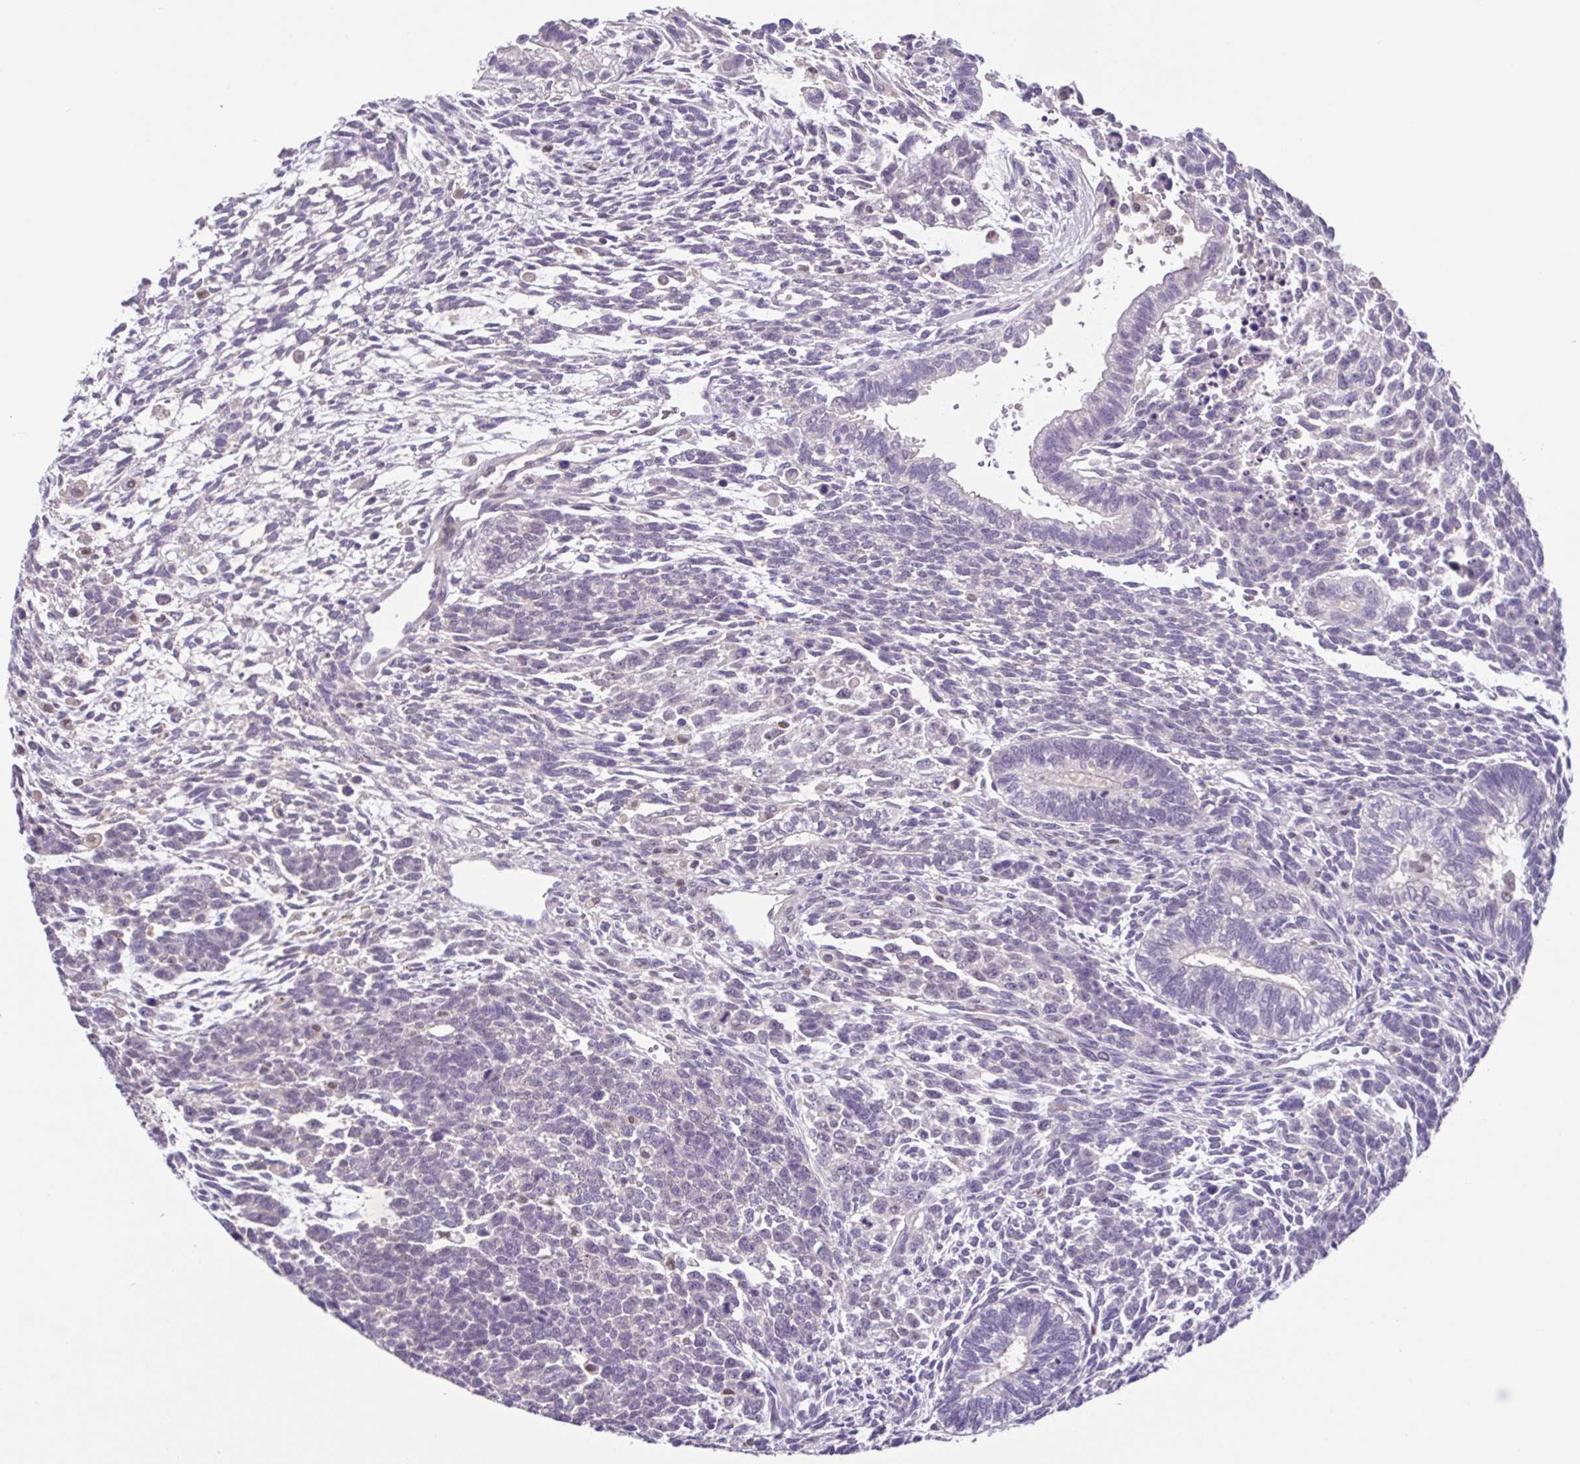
{"staining": {"intensity": "negative", "quantity": "none", "location": "none"}, "tissue": "testis cancer", "cell_type": "Tumor cells", "image_type": "cancer", "snomed": [{"axis": "morphology", "description": "Carcinoma, Embryonal, NOS"}, {"axis": "topography", "description": "Testis"}], "caption": "Photomicrograph shows no protein staining in tumor cells of testis cancer tissue.", "gene": "ACTRT3", "patient": {"sex": "male", "age": 23}}